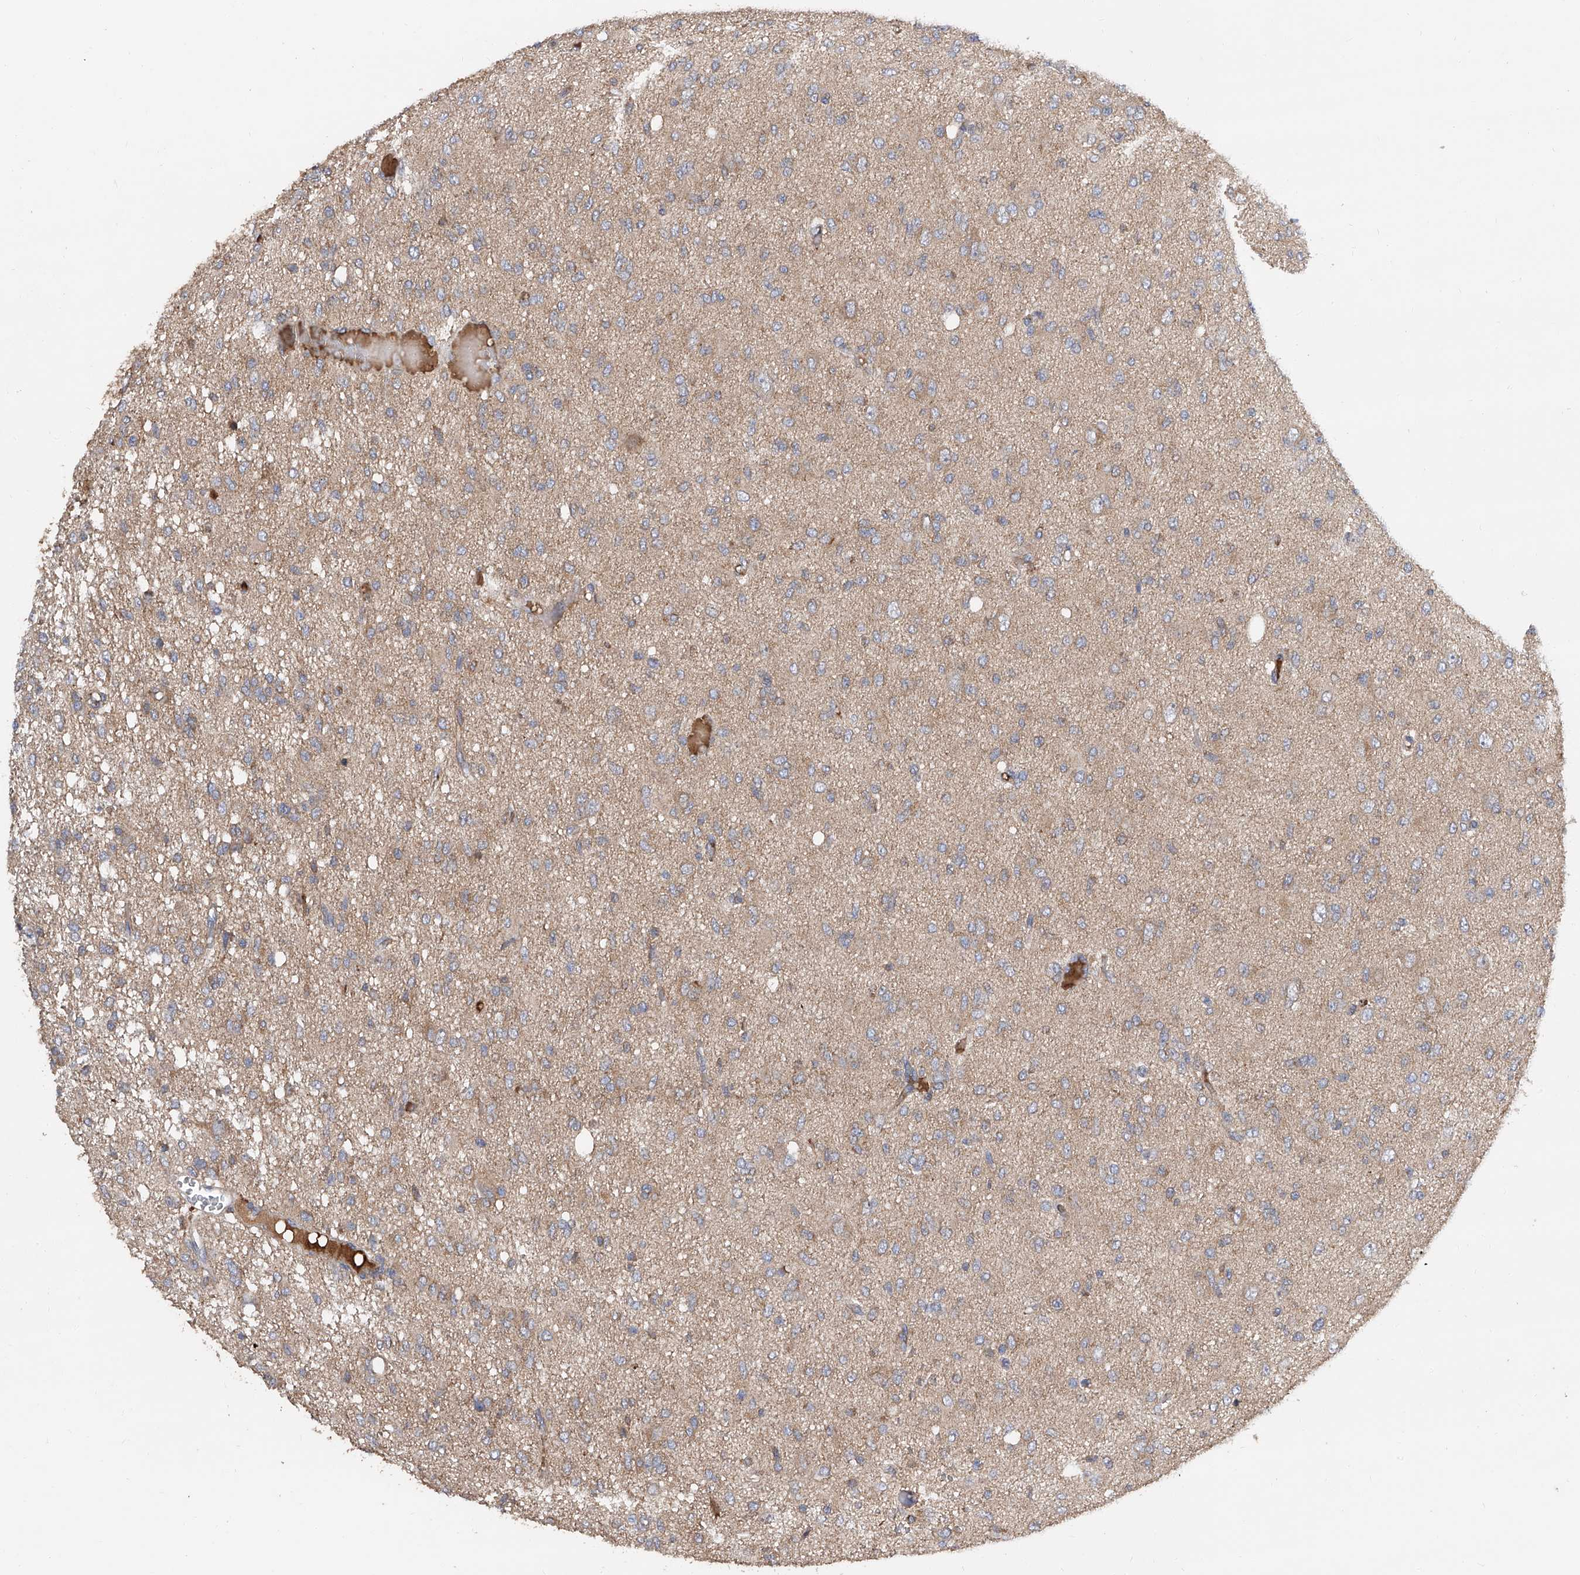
{"staining": {"intensity": "weak", "quantity": "<25%", "location": "cytoplasmic/membranous"}, "tissue": "glioma", "cell_type": "Tumor cells", "image_type": "cancer", "snomed": [{"axis": "morphology", "description": "Glioma, malignant, High grade"}, {"axis": "topography", "description": "Brain"}], "caption": "DAB immunohistochemical staining of human glioma displays no significant positivity in tumor cells.", "gene": "PTK2", "patient": {"sex": "female", "age": 59}}